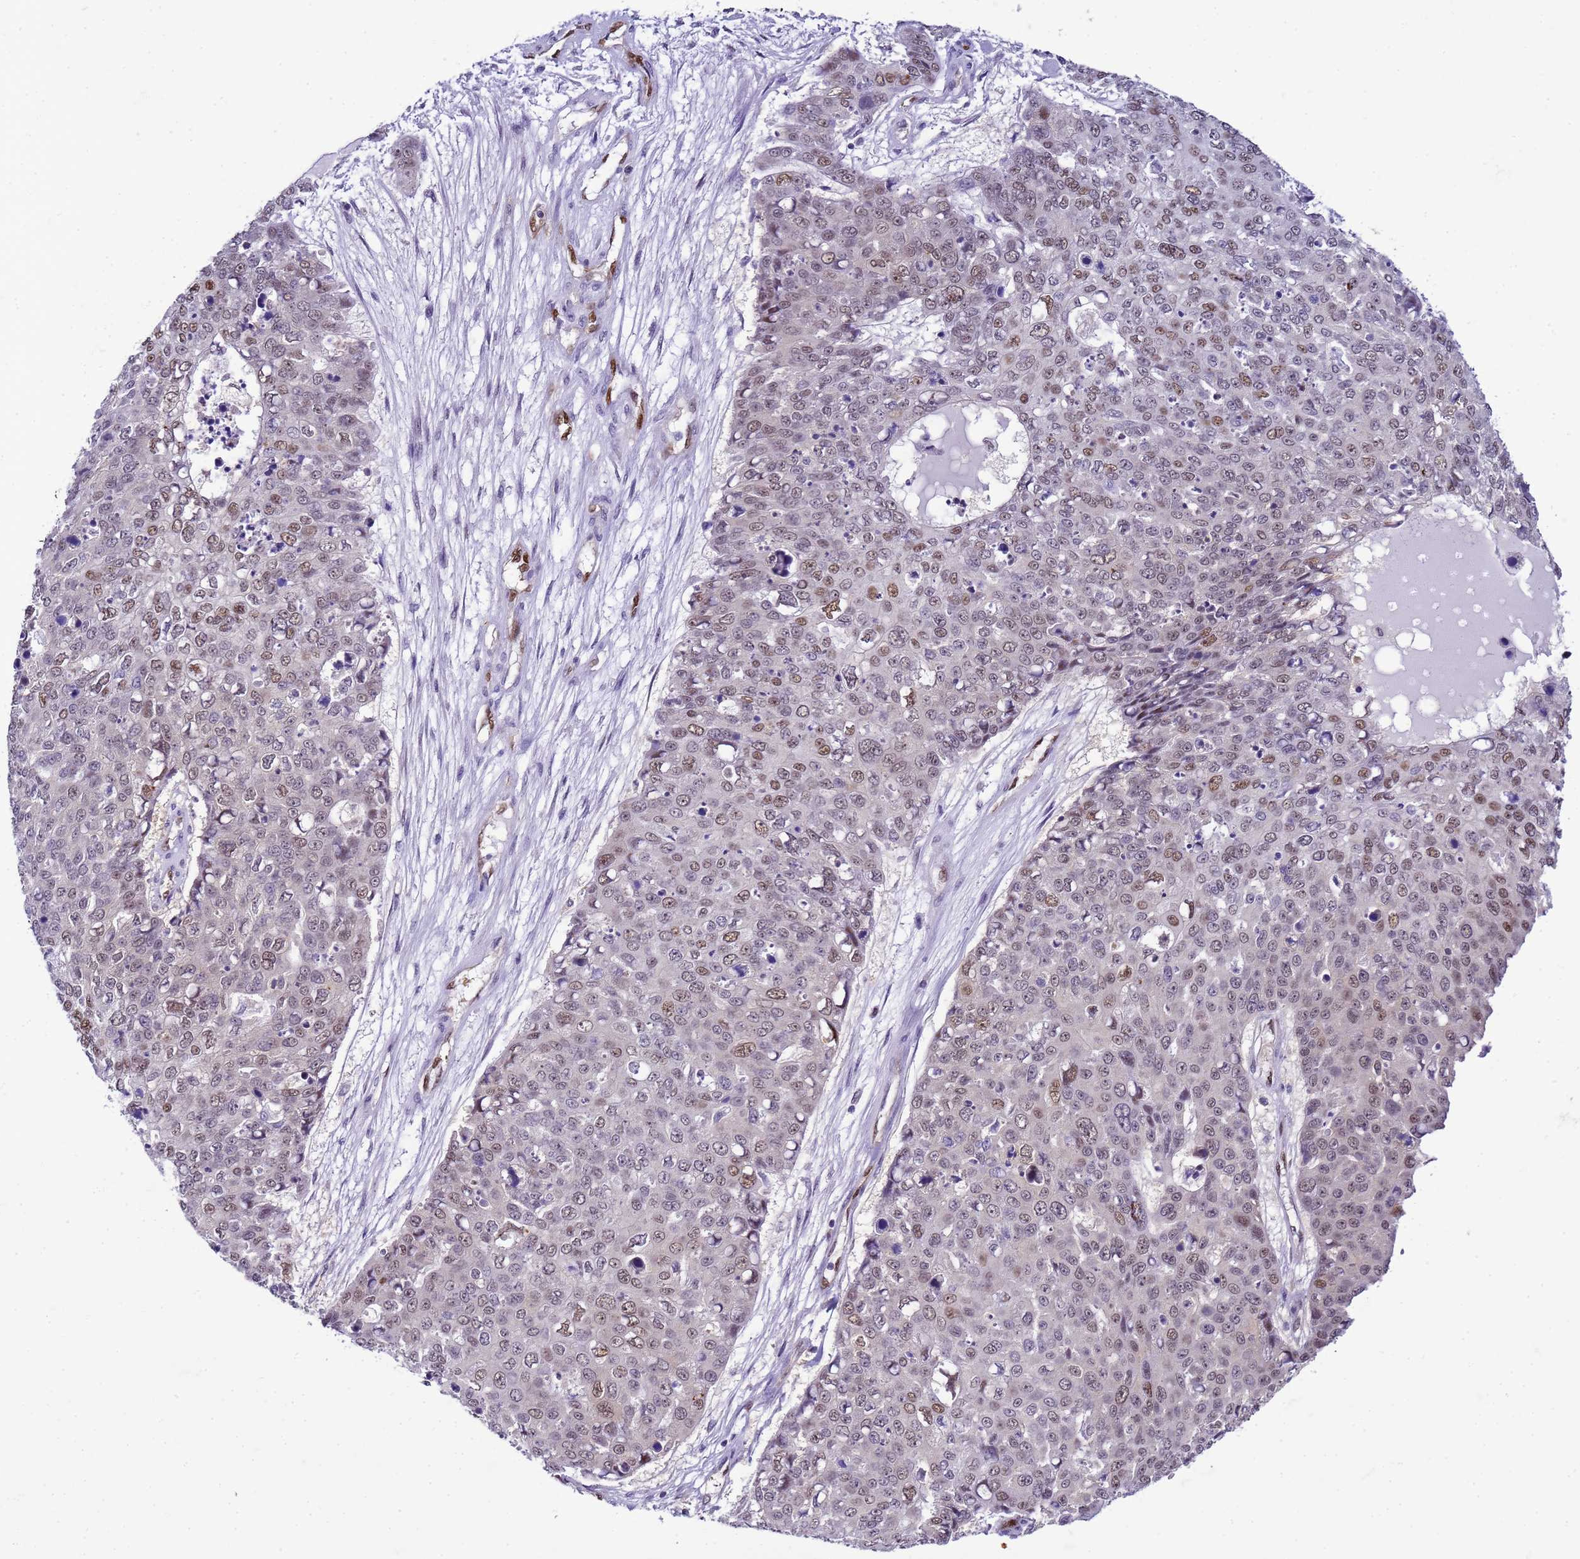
{"staining": {"intensity": "moderate", "quantity": "25%-75%", "location": "nuclear"}, "tissue": "skin cancer", "cell_type": "Tumor cells", "image_type": "cancer", "snomed": [{"axis": "morphology", "description": "Squamous cell carcinoma, NOS"}, {"axis": "topography", "description": "Skin"}], "caption": "Immunohistochemistry (IHC) of skin squamous cell carcinoma exhibits medium levels of moderate nuclear positivity in about 25%-75% of tumor cells.", "gene": "DDI2", "patient": {"sex": "male", "age": 71}}